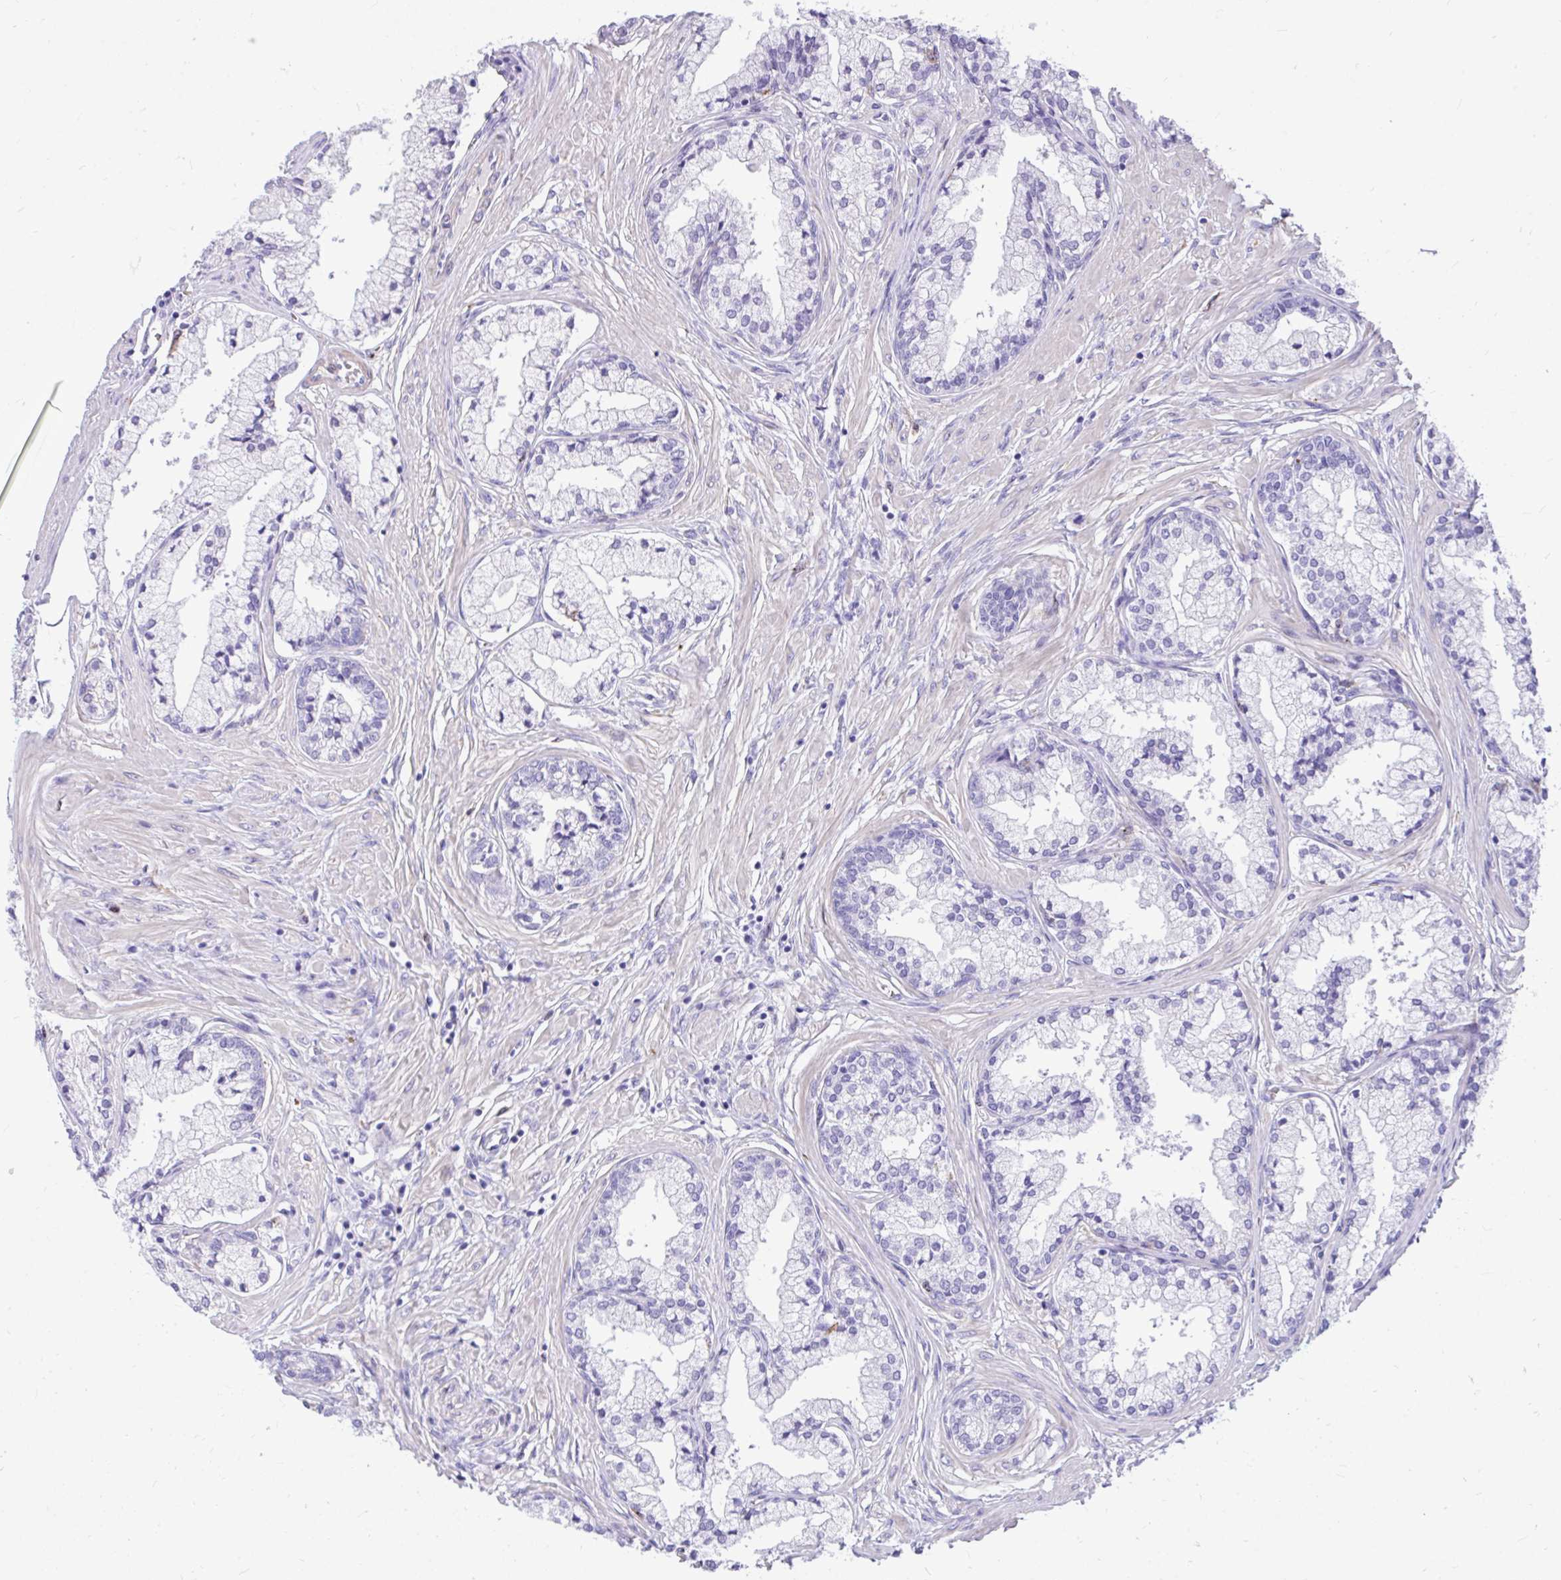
{"staining": {"intensity": "negative", "quantity": "none", "location": "none"}, "tissue": "prostate cancer", "cell_type": "Tumor cells", "image_type": "cancer", "snomed": [{"axis": "morphology", "description": "Adenocarcinoma, High grade"}, {"axis": "topography", "description": "Prostate"}], "caption": "Tumor cells show no significant positivity in prostate cancer (high-grade adenocarcinoma).", "gene": "TLR7", "patient": {"sex": "male", "age": 66}}